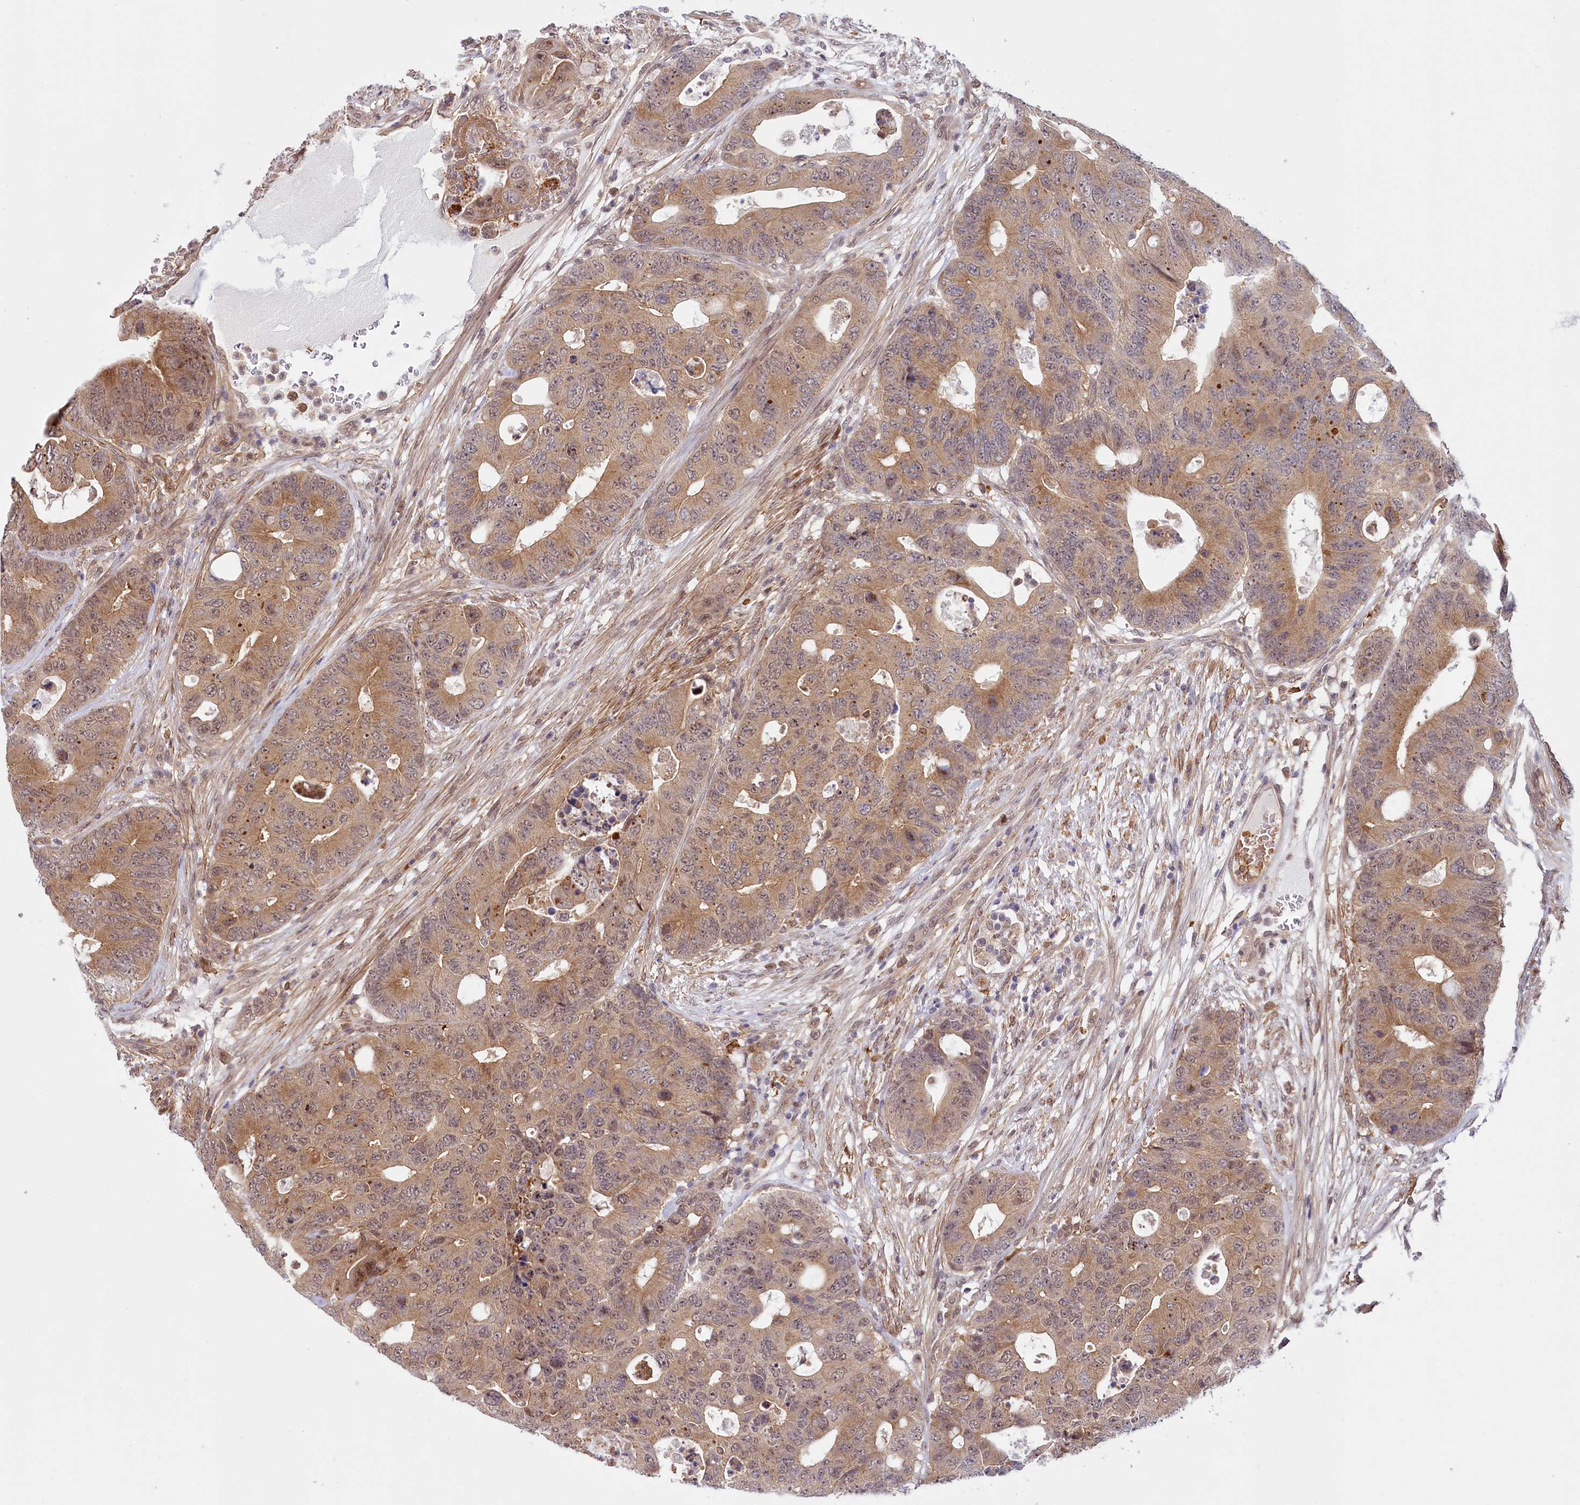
{"staining": {"intensity": "moderate", "quantity": ">75%", "location": "cytoplasmic/membranous,nuclear"}, "tissue": "colorectal cancer", "cell_type": "Tumor cells", "image_type": "cancer", "snomed": [{"axis": "morphology", "description": "Adenocarcinoma, NOS"}, {"axis": "topography", "description": "Colon"}], "caption": "Adenocarcinoma (colorectal) tissue demonstrates moderate cytoplasmic/membranous and nuclear staining in about >75% of tumor cells, visualized by immunohistochemistry.", "gene": "TUBGCP2", "patient": {"sex": "male", "age": 71}}